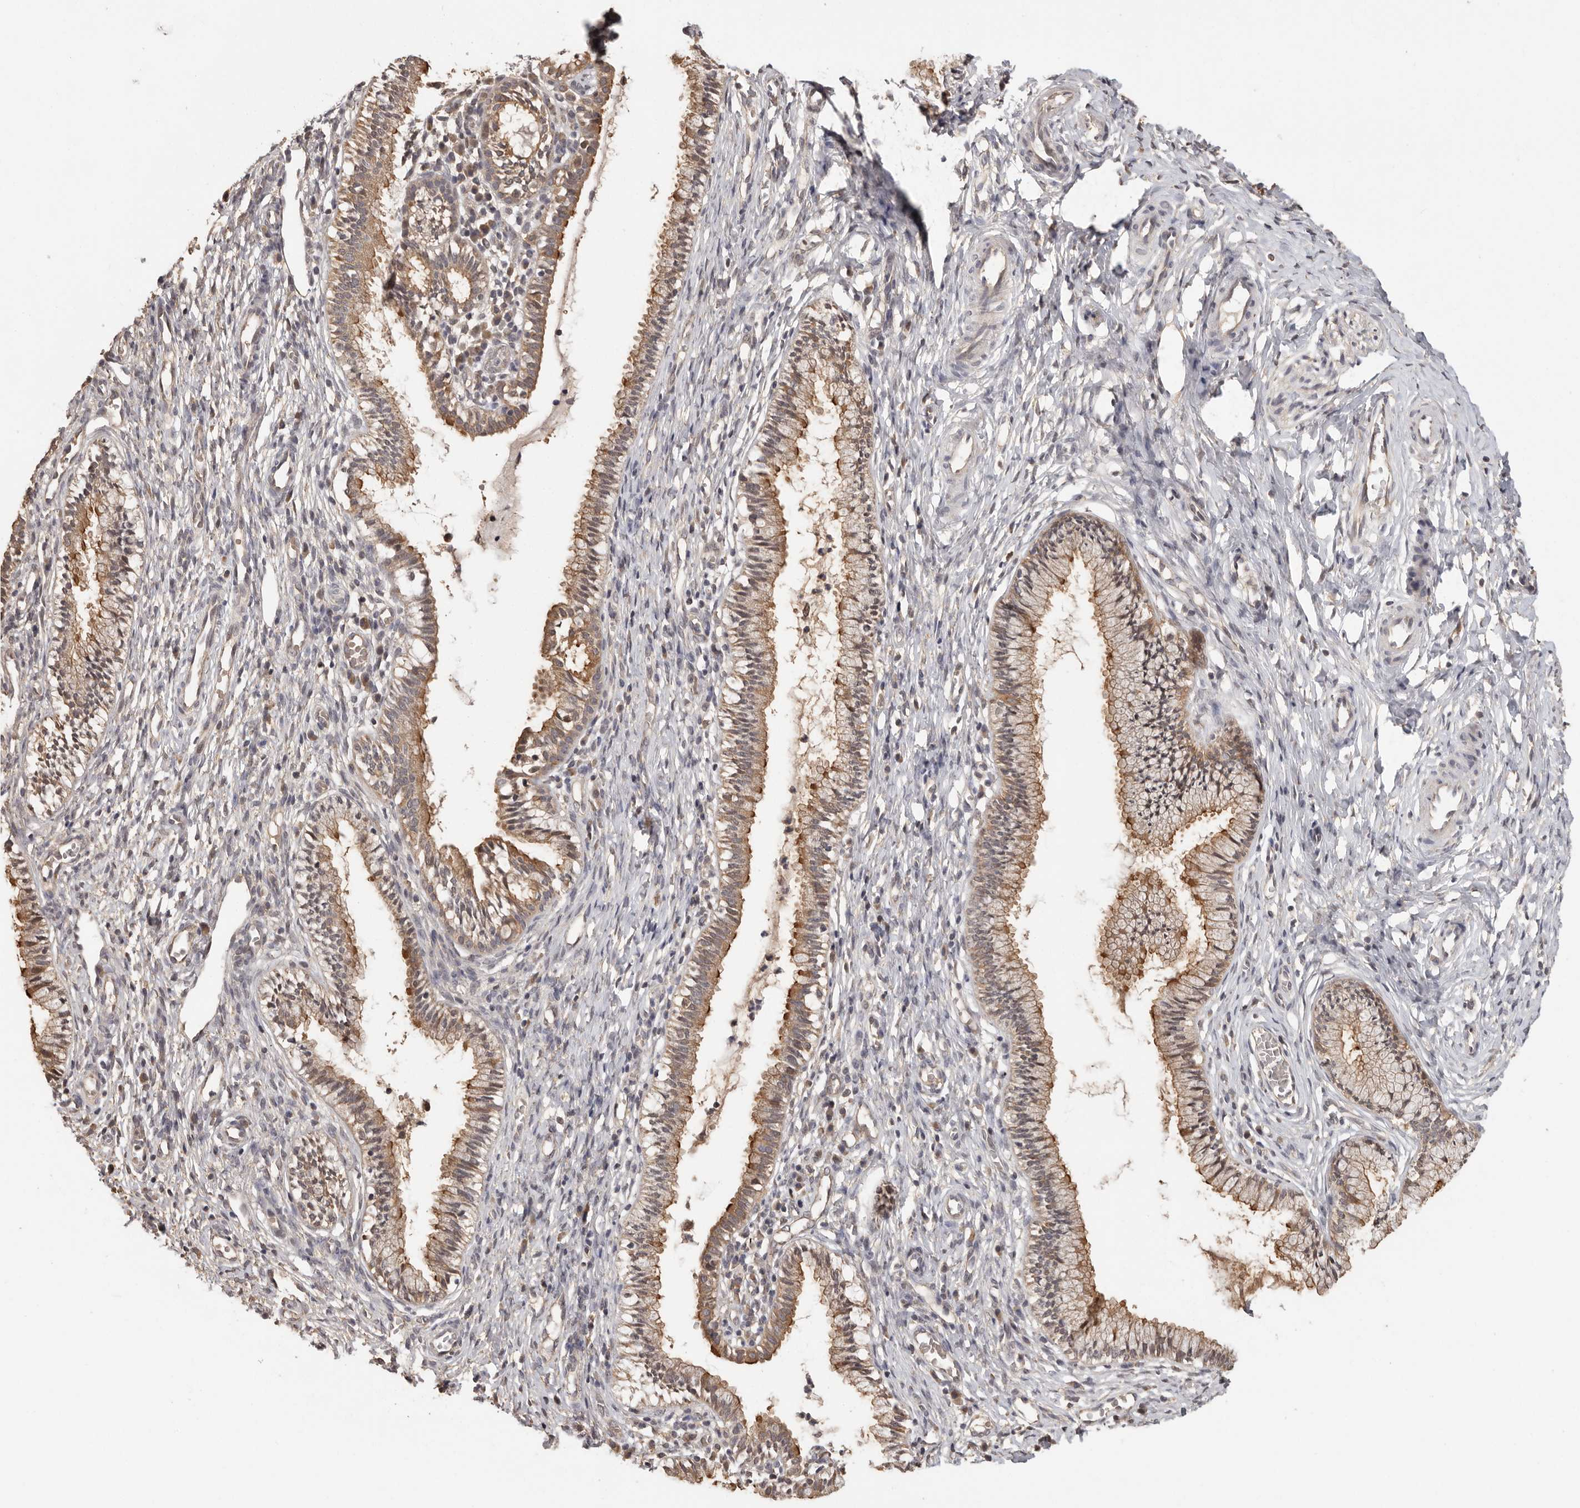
{"staining": {"intensity": "moderate", "quantity": ">75%", "location": "cytoplasmic/membranous"}, "tissue": "cervix", "cell_type": "Glandular cells", "image_type": "normal", "snomed": [{"axis": "morphology", "description": "Normal tissue, NOS"}, {"axis": "topography", "description": "Cervix"}], "caption": "Glandular cells exhibit medium levels of moderate cytoplasmic/membranous staining in approximately >75% of cells in unremarkable human cervix. (Brightfield microscopy of DAB IHC at high magnification).", "gene": "BAIAP2", "patient": {"sex": "female", "age": 27}}